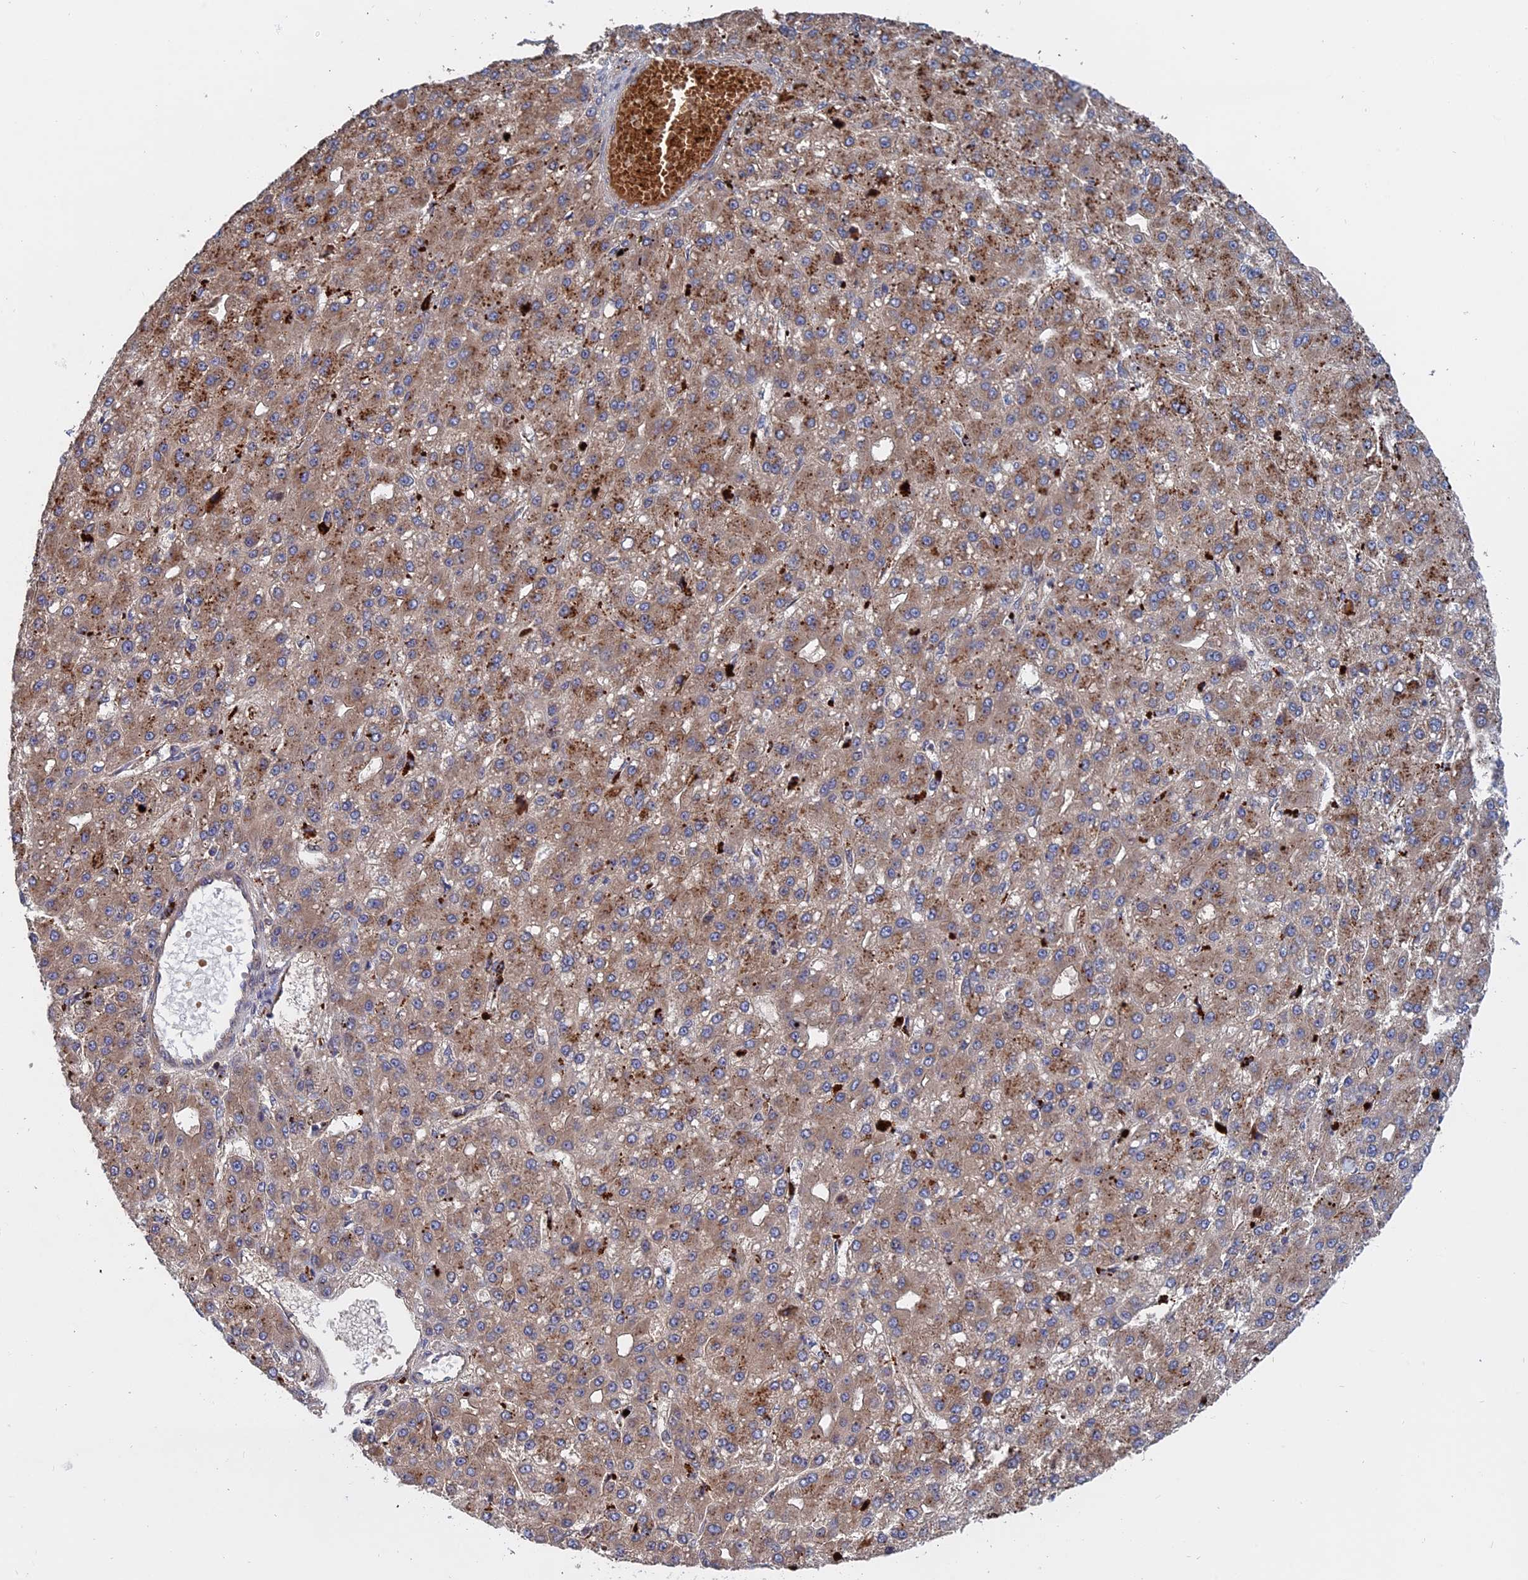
{"staining": {"intensity": "weak", "quantity": ">75%", "location": "cytoplasmic/membranous"}, "tissue": "liver cancer", "cell_type": "Tumor cells", "image_type": "cancer", "snomed": [{"axis": "morphology", "description": "Carcinoma, Hepatocellular, NOS"}, {"axis": "topography", "description": "Liver"}], "caption": "Immunohistochemical staining of human liver hepatocellular carcinoma displays low levels of weak cytoplasmic/membranous protein positivity in about >75% of tumor cells.", "gene": "TRAPPC2L", "patient": {"sex": "male", "age": 67}}